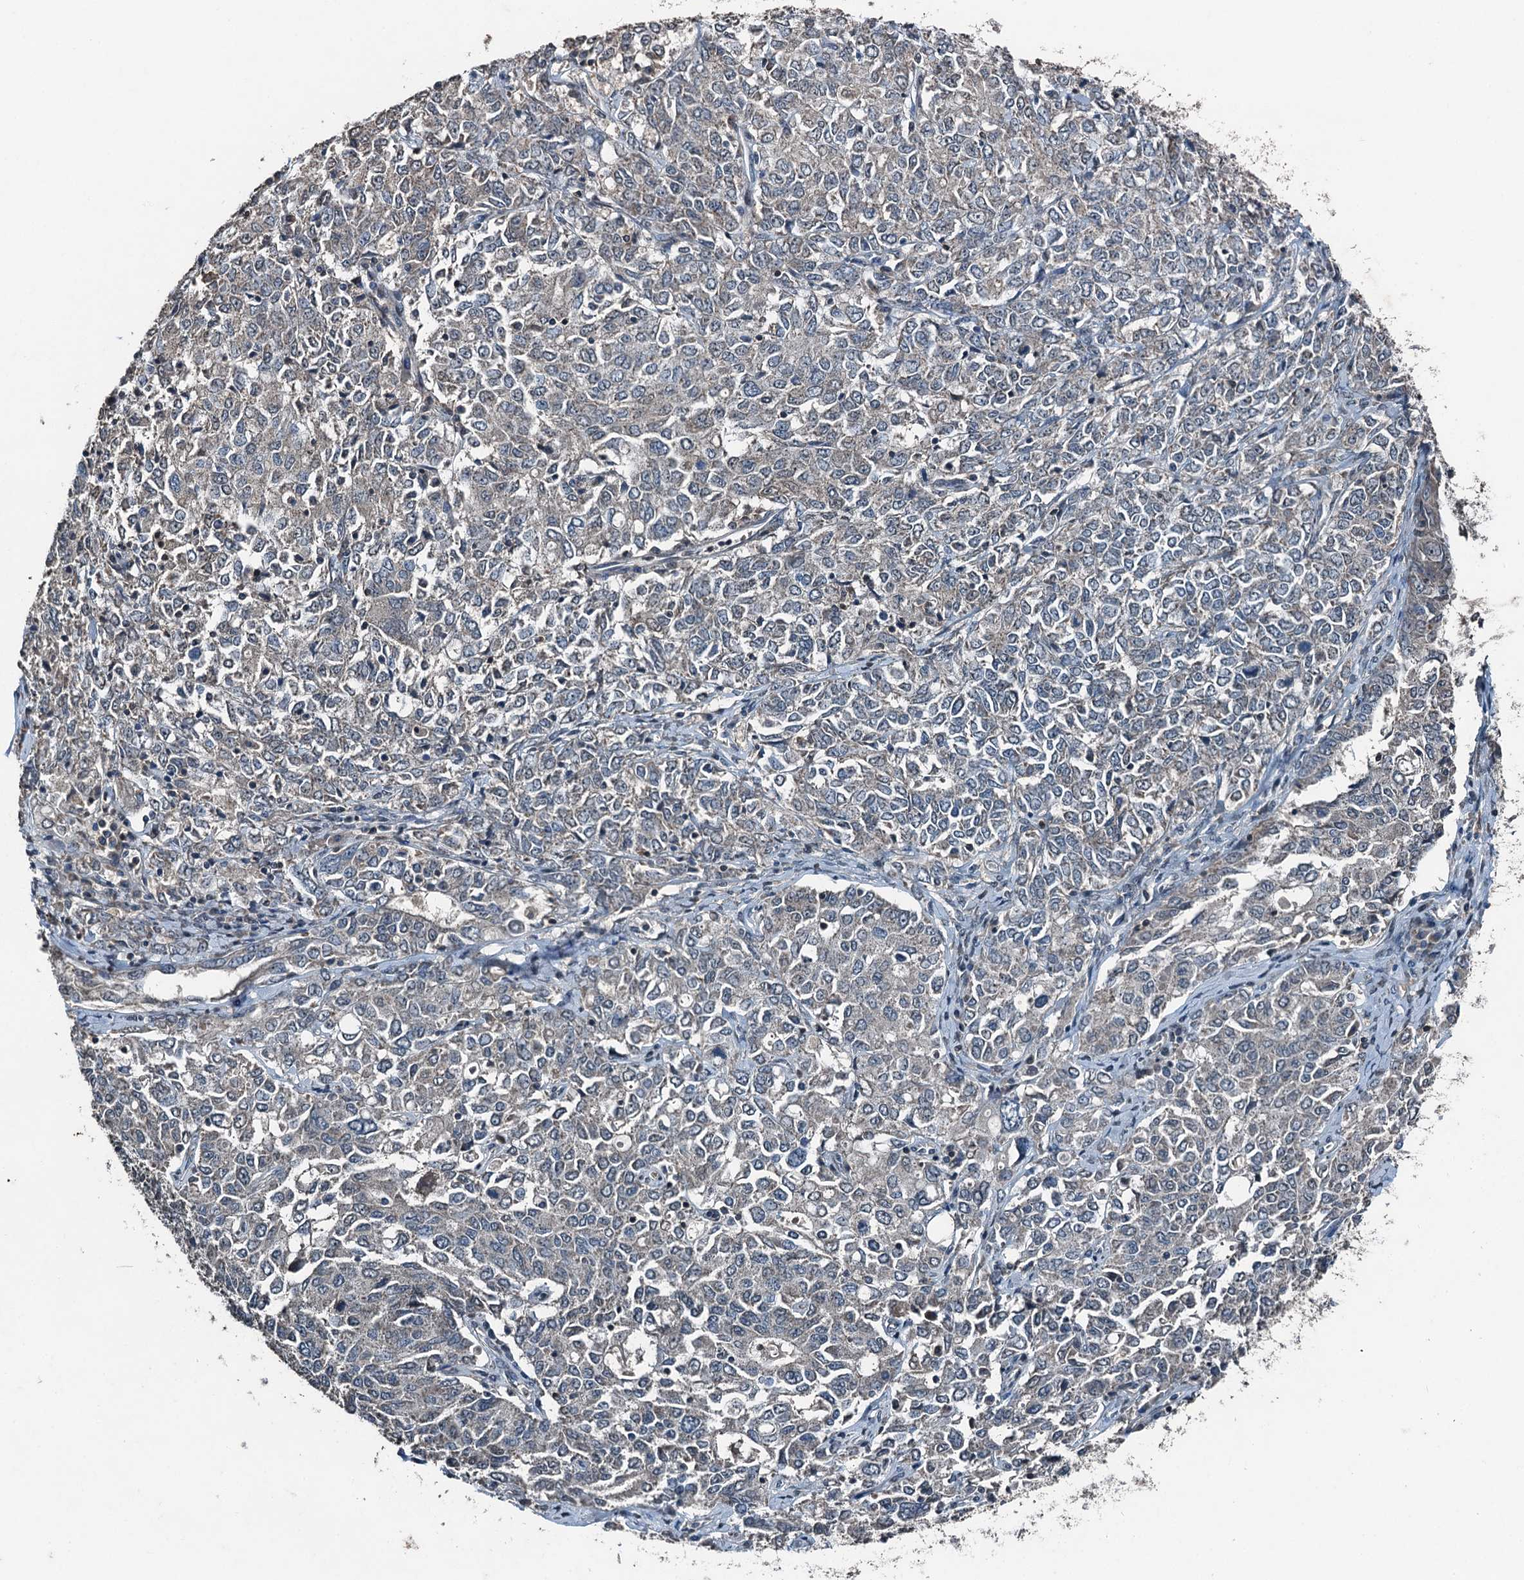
{"staining": {"intensity": "weak", "quantity": "<25%", "location": "cytoplasmic/membranous"}, "tissue": "ovarian cancer", "cell_type": "Tumor cells", "image_type": "cancer", "snomed": [{"axis": "morphology", "description": "Carcinoma, endometroid"}, {"axis": "topography", "description": "Ovary"}], "caption": "Immunohistochemical staining of human ovarian cancer (endometroid carcinoma) exhibits no significant staining in tumor cells. (Immunohistochemistry, brightfield microscopy, high magnification).", "gene": "TCTN1", "patient": {"sex": "female", "age": 62}}